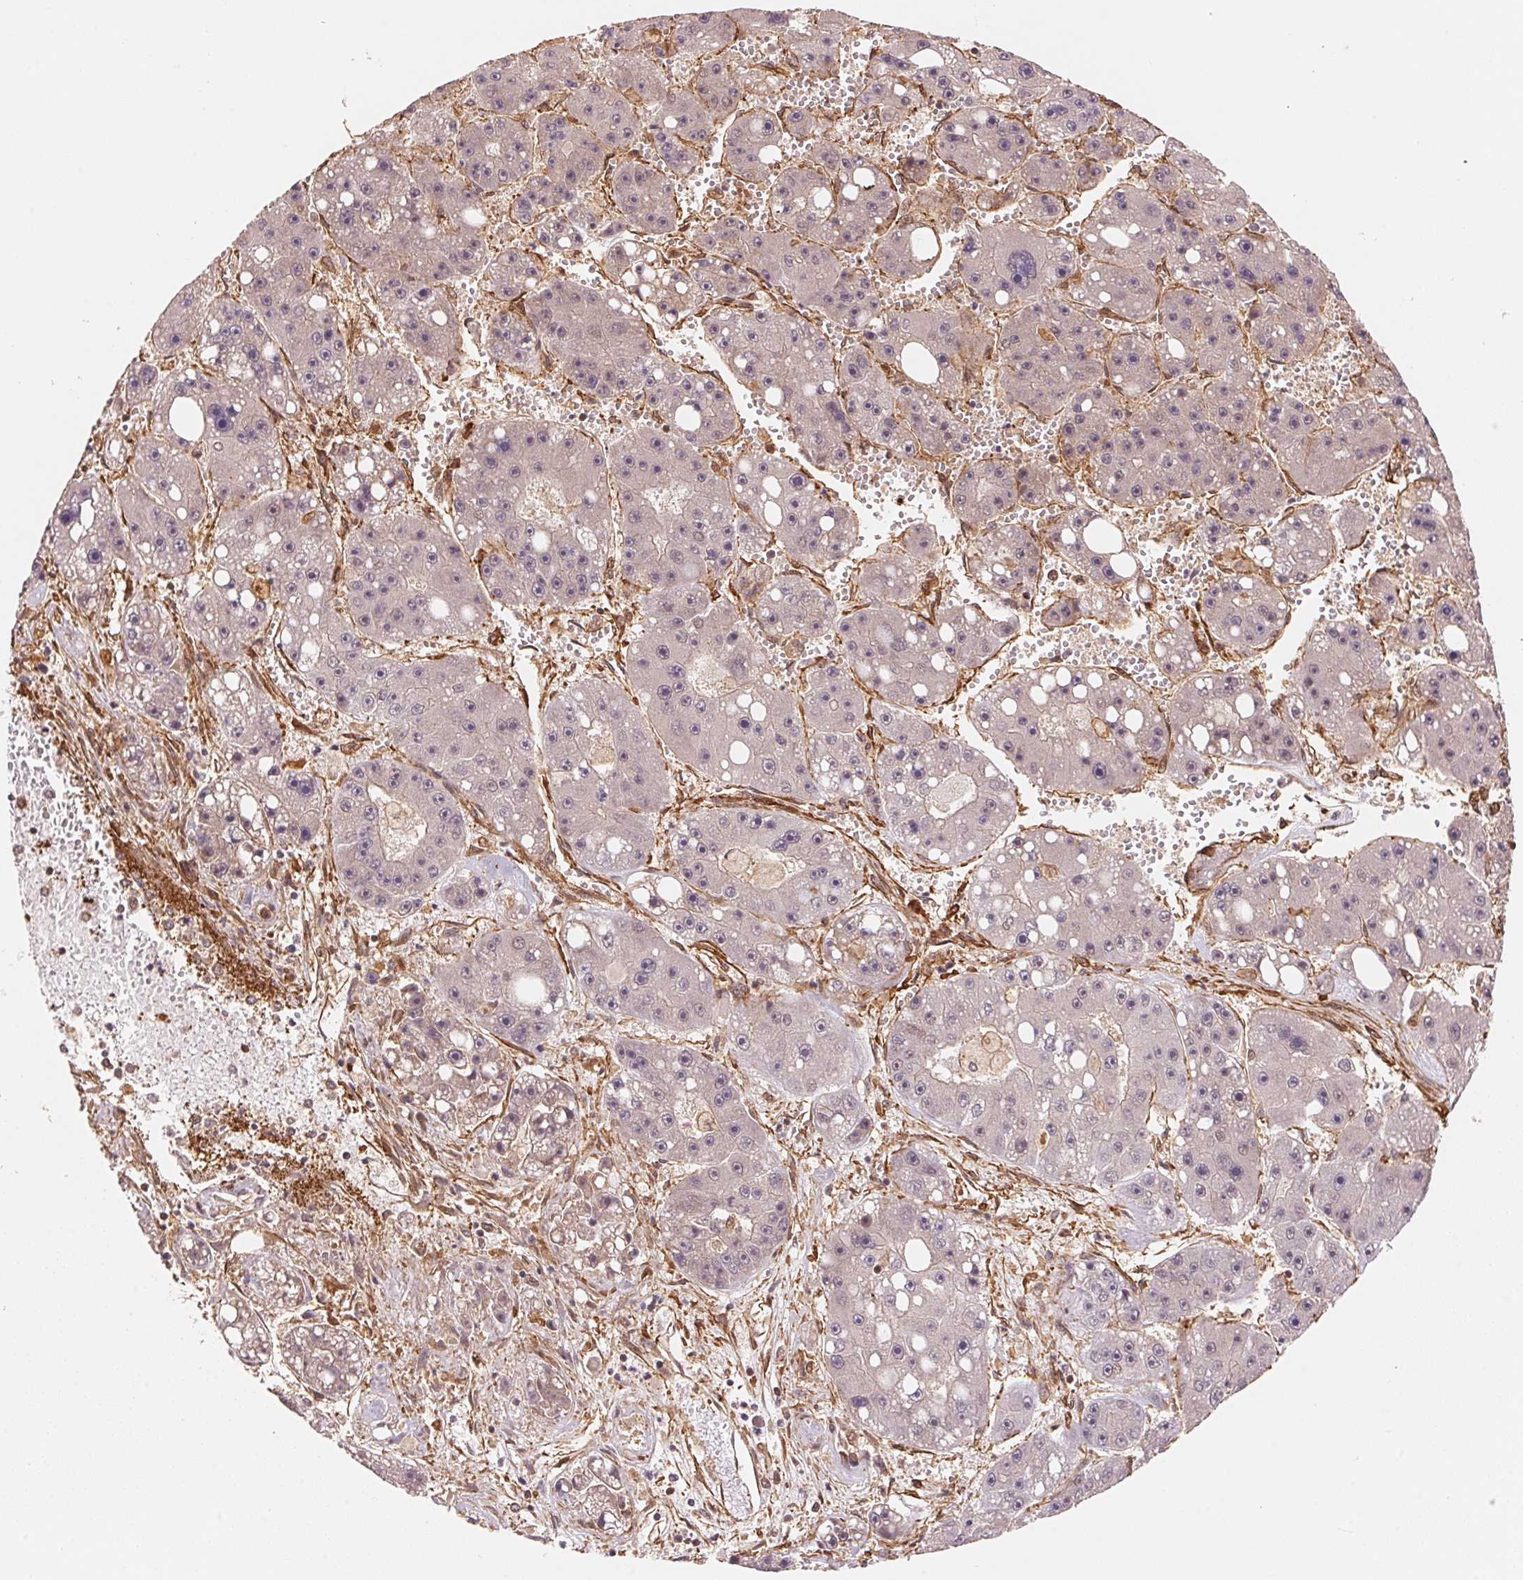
{"staining": {"intensity": "negative", "quantity": "none", "location": "none"}, "tissue": "liver cancer", "cell_type": "Tumor cells", "image_type": "cancer", "snomed": [{"axis": "morphology", "description": "Carcinoma, Hepatocellular, NOS"}, {"axis": "topography", "description": "Liver"}], "caption": "Image shows no significant protein positivity in tumor cells of liver cancer. Brightfield microscopy of immunohistochemistry (IHC) stained with DAB (3,3'-diaminobenzidine) (brown) and hematoxylin (blue), captured at high magnification.", "gene": "TNIP2", "patient": {"sex": "female", "age": 61}}